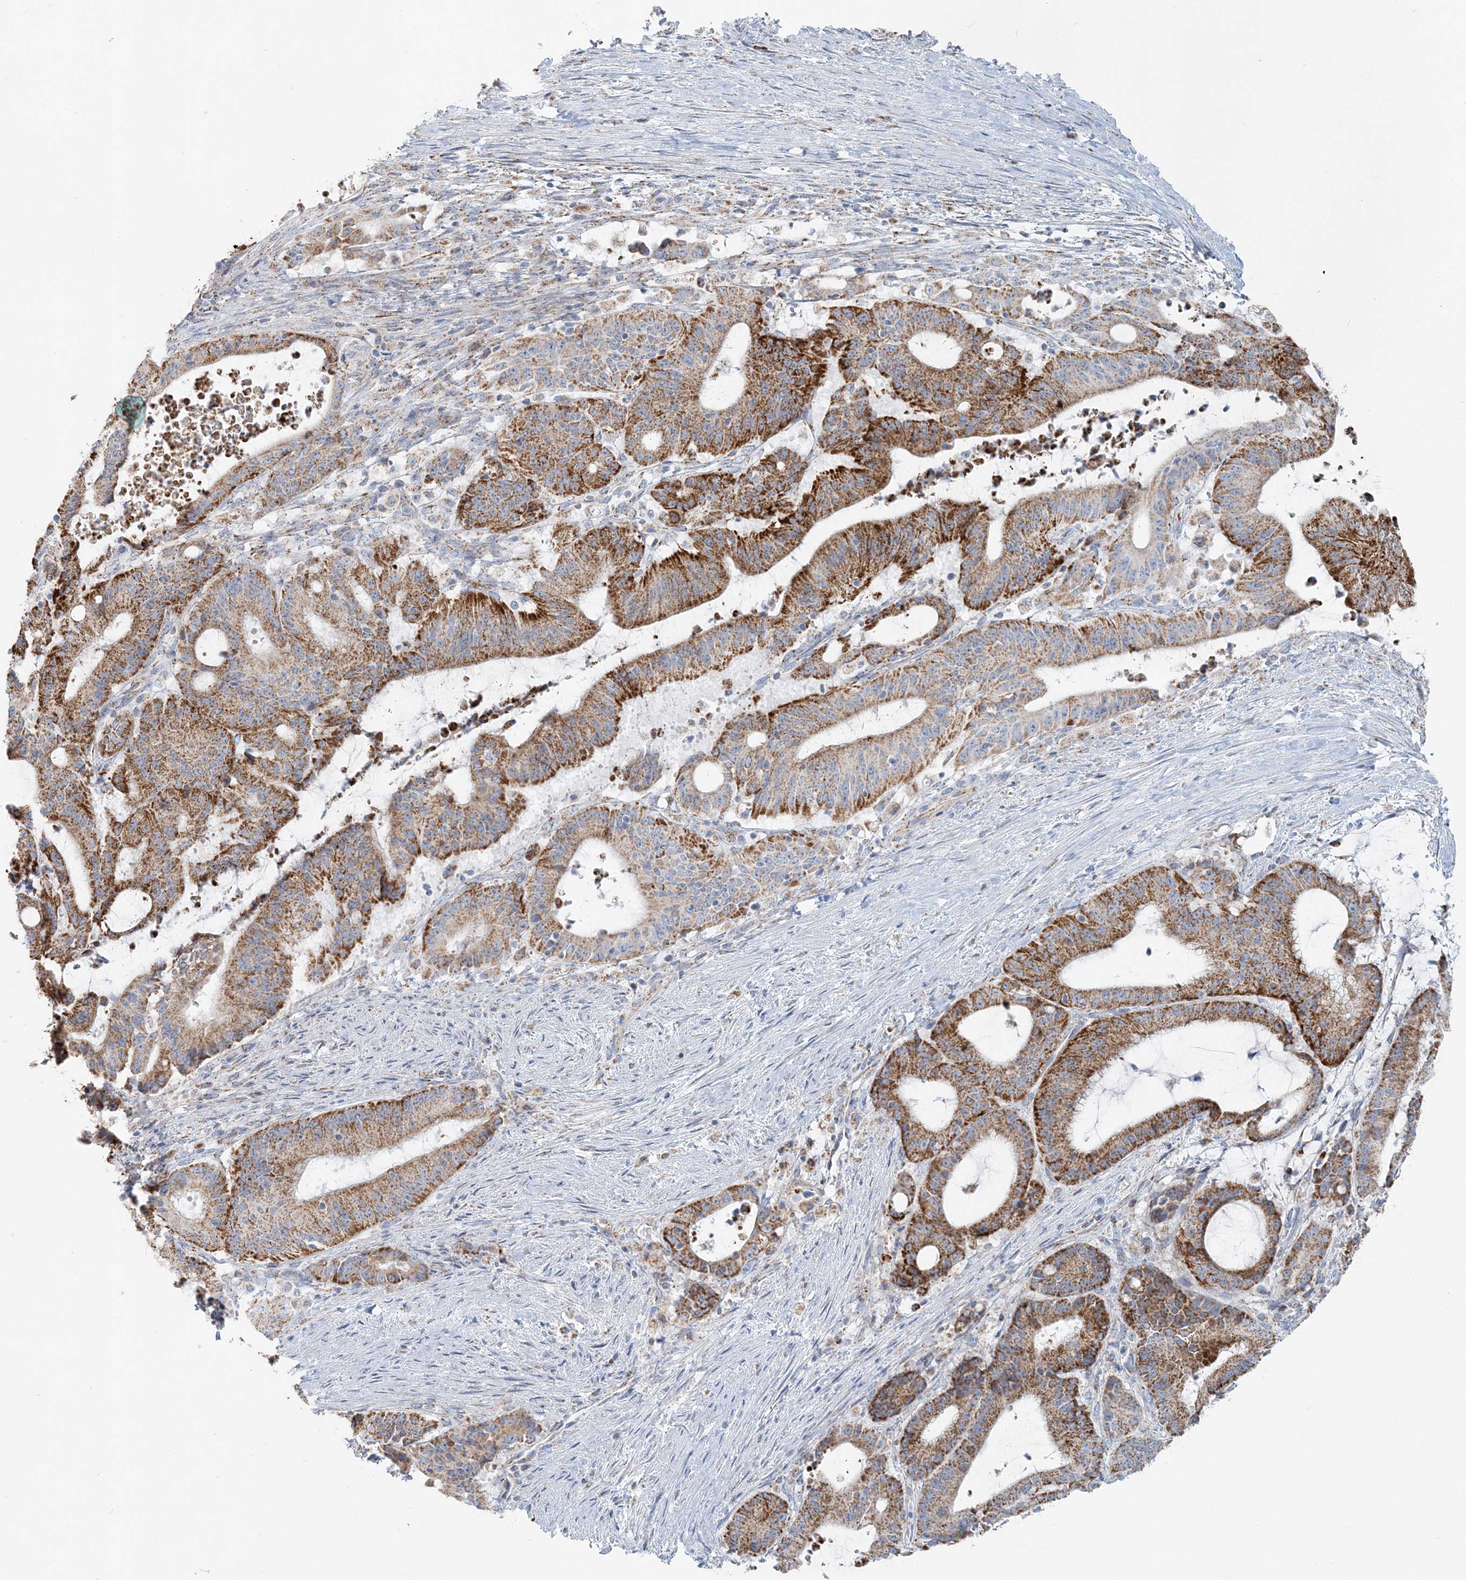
{"staining": {"intensity": "strong", "quantity": ">75%", "location": "cytoplasmic/membranous"}, "tissue": "liver cancer", "cell_type": "Tumor cells", "image_type": "cancer", "snomed": [{"axis": "morphology", "description": "Normal tissue, NOS"}, {"axis": "morphology", "description": "Cholangiocarcinoma"}, {"axis": "topography", "description": "Liver"}, {"axis": "topography", "description": "Peripheral nerve tissue"}], "caption": "Tumor cells reveal high levels of strong cytoplasmic/membranous expression in approximately >75% of cells in human liver cancer.", "gene": "PCCB", "patient": {"sex": "female", "age": 73}}